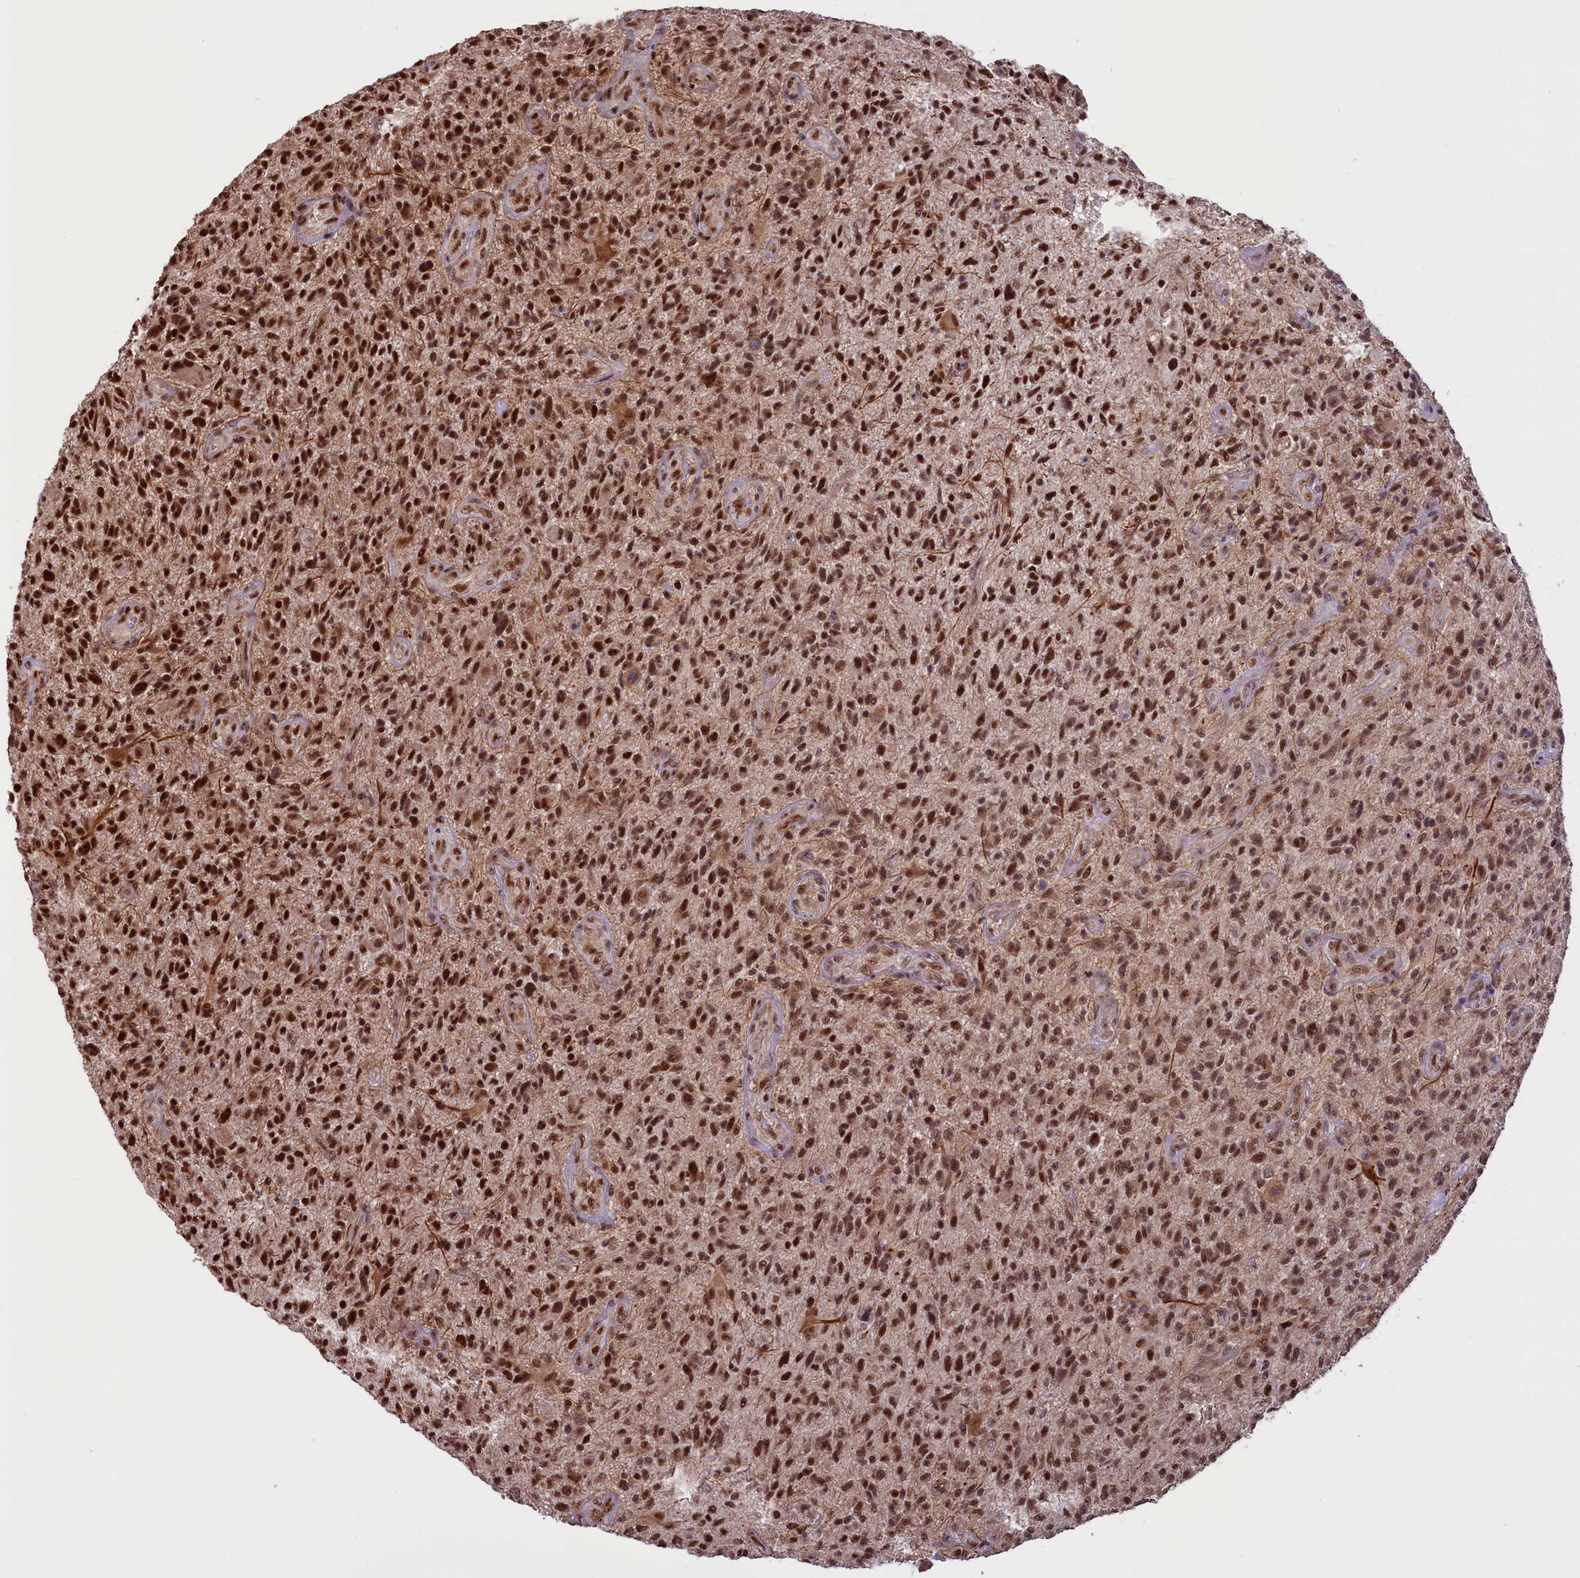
{"staining": {"intensity": "moderate", "quantity": ">75%", "location": "nuclear"}, "tissue": "glioma", "cell_type": "Tumor cells", "image_type": "cancer", "snomed": [{"axis": "morphology", "description": "Glioma, malignant, High grade"}, {"axis": "topography", "description": "Brain"}], "caption": "A brown stain highlights moderate nuclear expression of a protein in human glioma tumor cells. The staining was performed using DAB (3,3'-diaminobenzidine), with brown indicating positive protein expression. Nuclei are stained blue with hematoxylin.", "gene": "CARD8", "patient": {"sex": "male", "age": 47}}